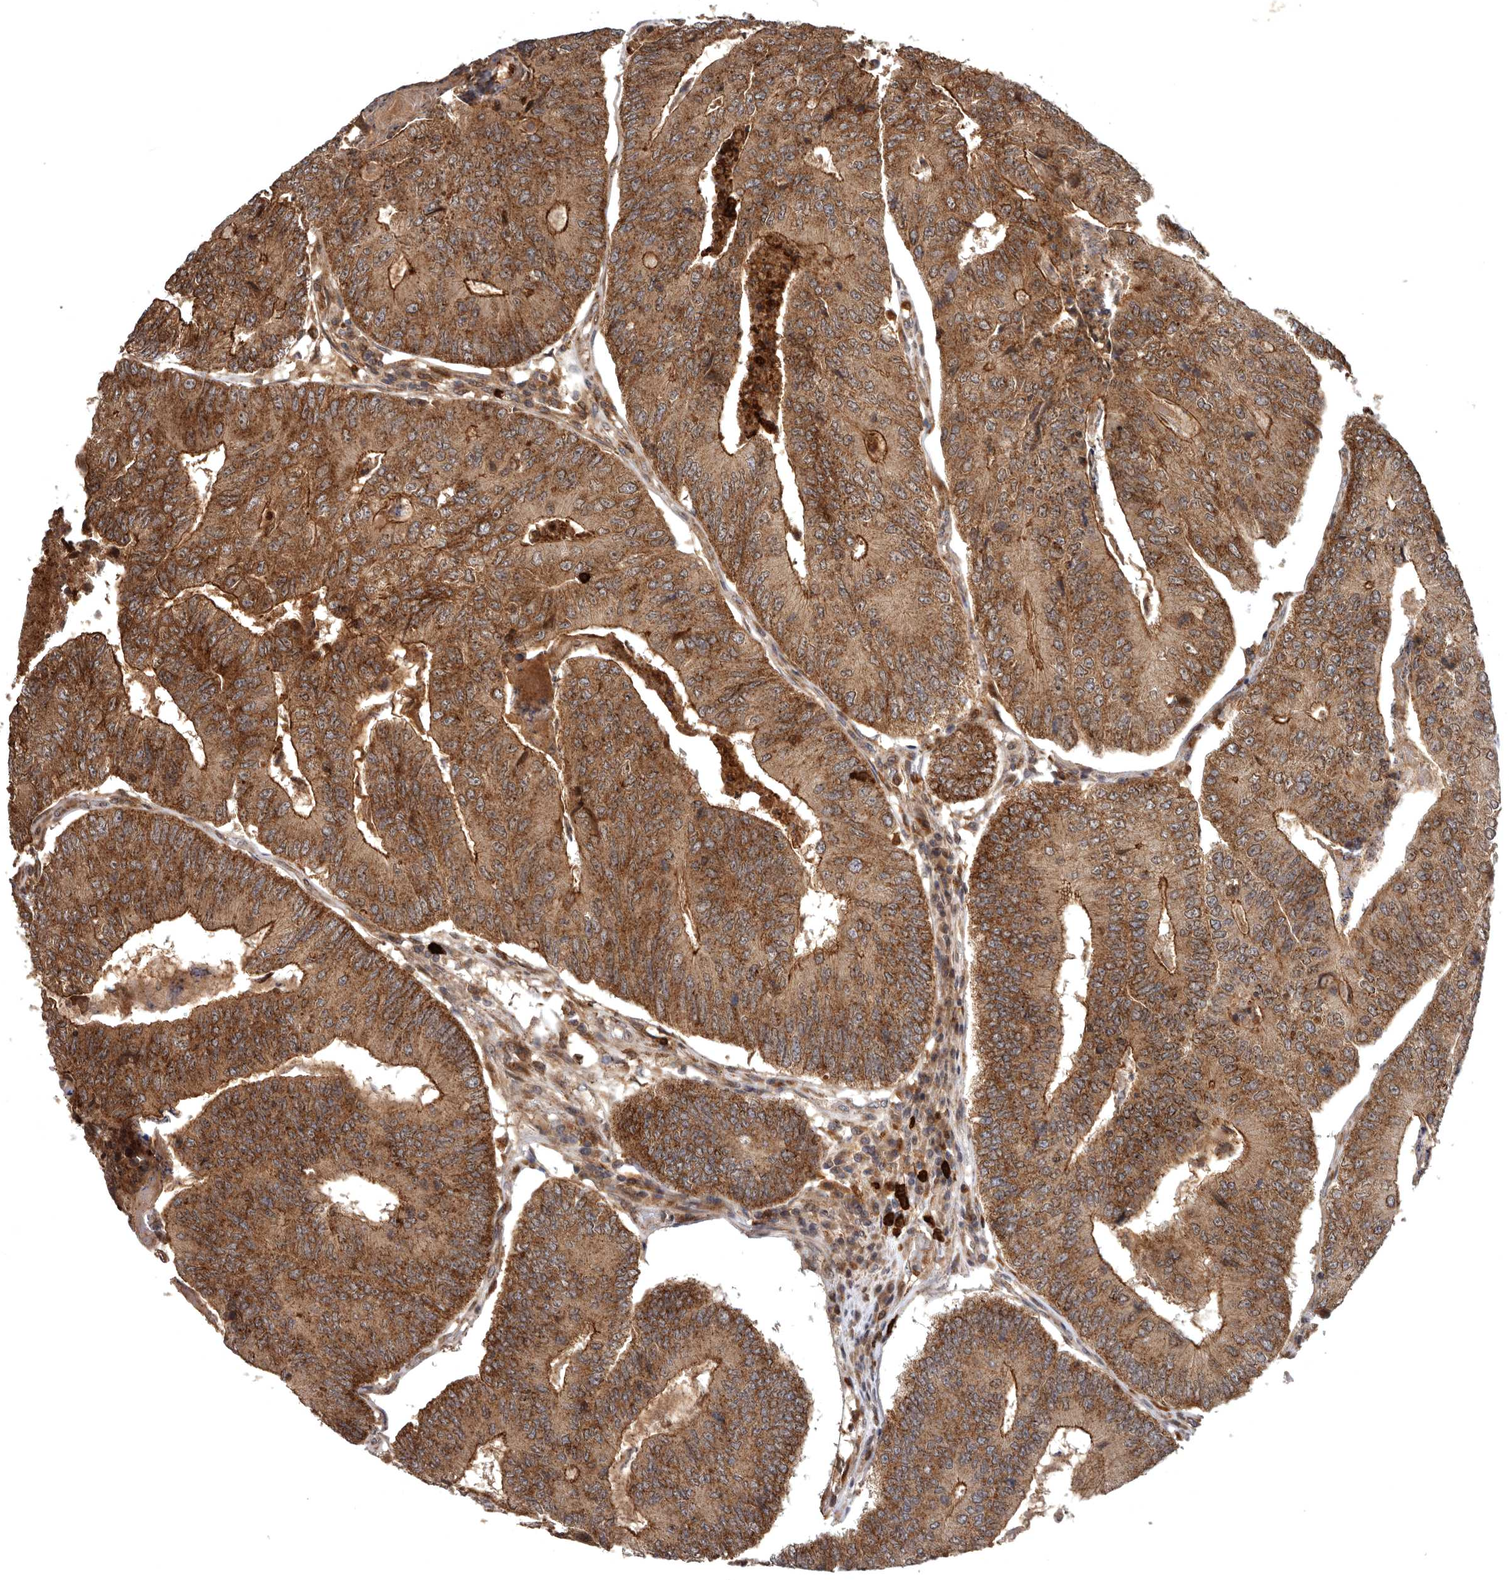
{"staining": {"intensity": "moderate", "quantity": ">75%", "location": "cytoplasmic/membranous"}, "tissue": "colorectal cancer", "cell_type": "Tumor cells", "image_type": "cancer", "snomed": [{"axis": "morphology", "description": "Adenocarcinoma, NOS"}, {"axis": "topography", "description": "Colon"}], "caption": "Protein staining demonstrates moderate cytoplasmic/membranous expression in approximately >75% of tumor cells in colorectal adenocarcinoma.", "gene": "FGFR4", "patient": {"sex": "female", "age": 67}}